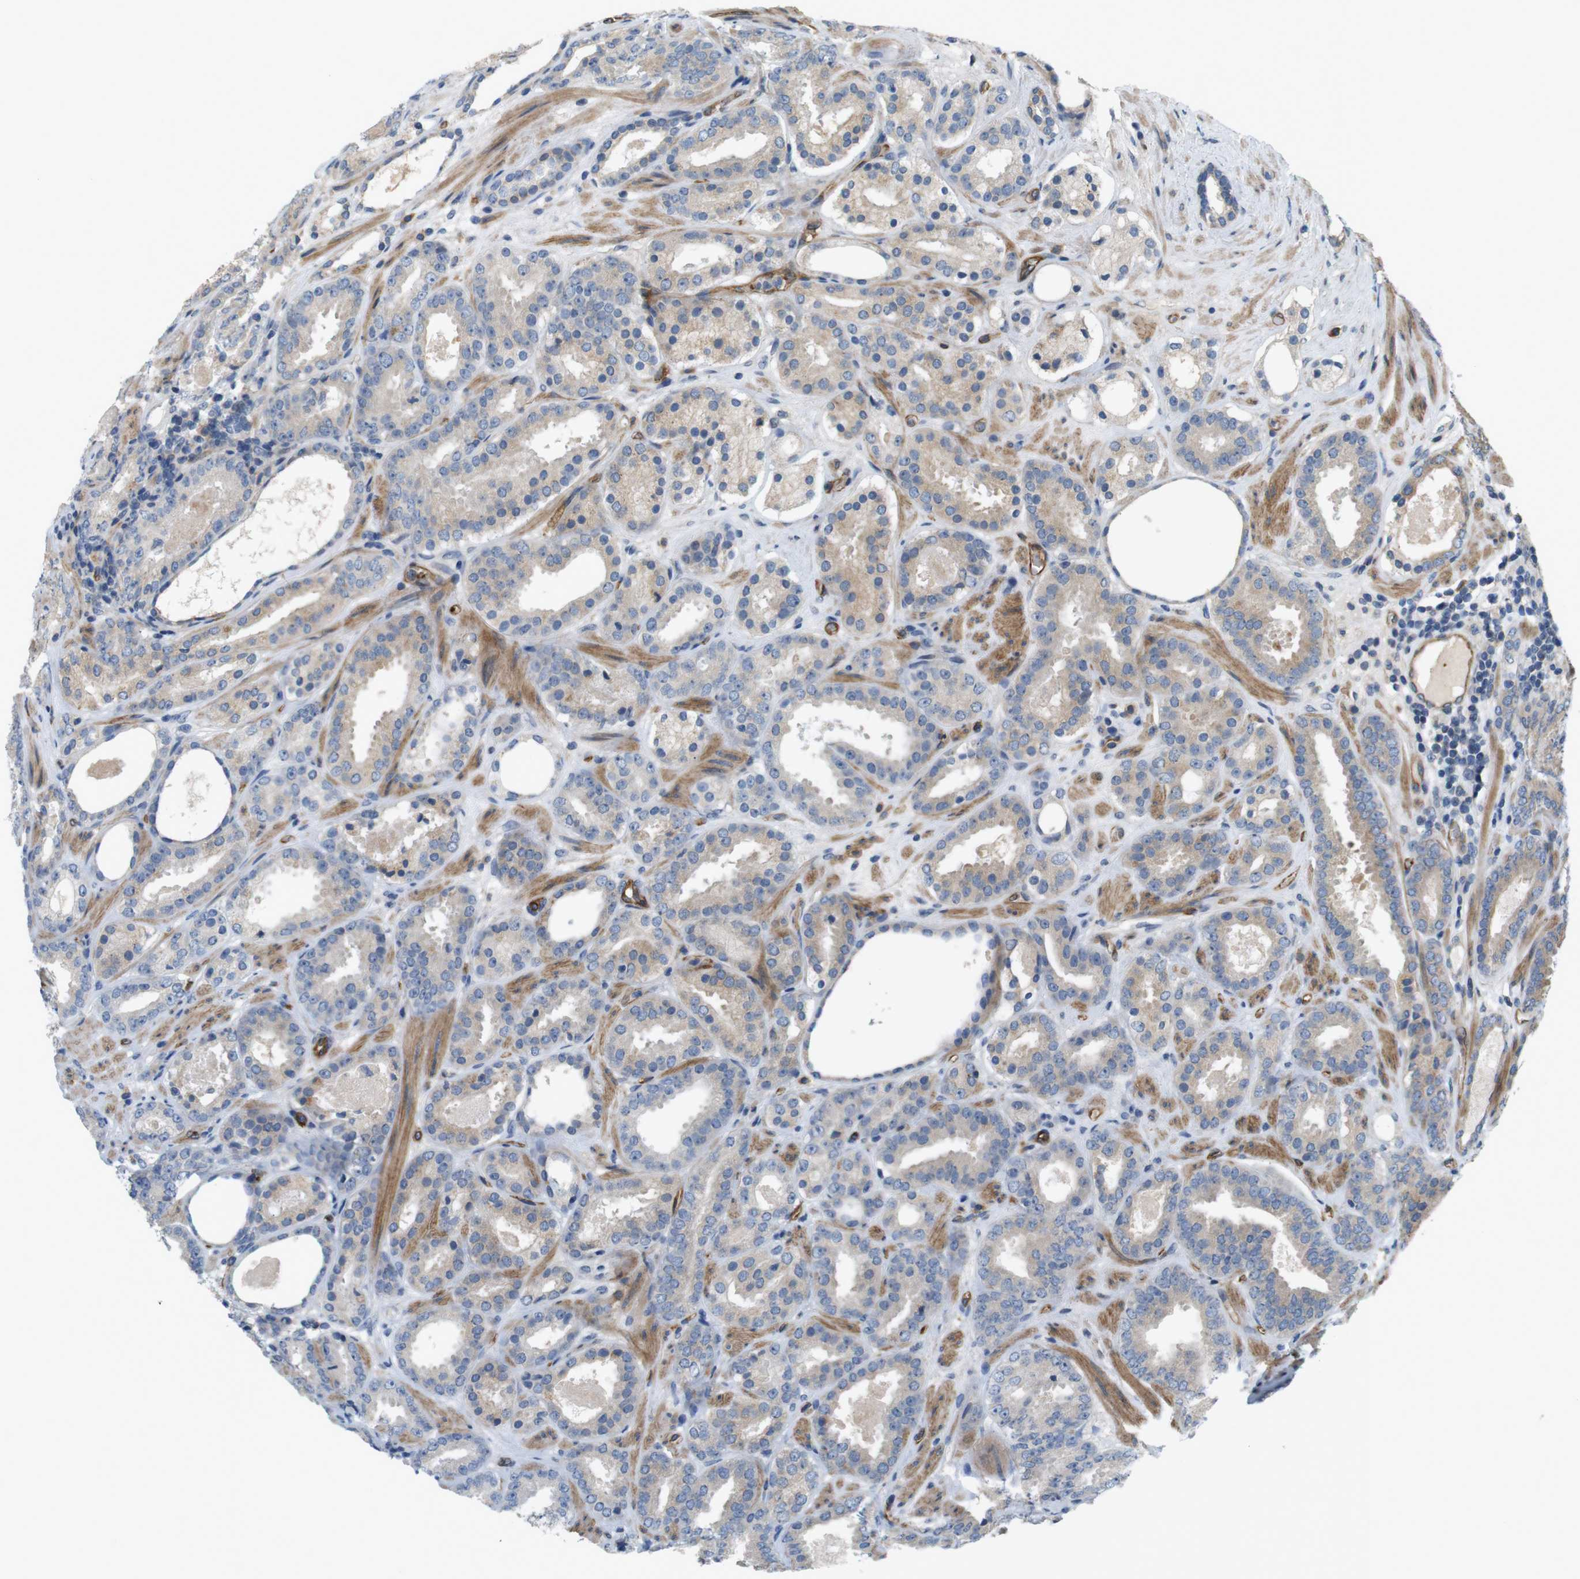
{"staining": {"intensity": "weak", "quantity": ">75%", "location": "cytoplasmic/membranous"}, "tissue": "prostate cancer", "cell_type": "Tumor cells", "image_type": "cancer", "snomed": [{"axis": "morphology", "description": "Adenocarcinoma, Low grade"}, {"axis": "topography", "description": "Prostate"}], "caption": "This is an image of IHC staining of prostate cancer, which shows weak staining in the cytoplasmic/membranous of tumor cells.", "gene": "BVES", "patient": {"sex": "male", "age": 69}}